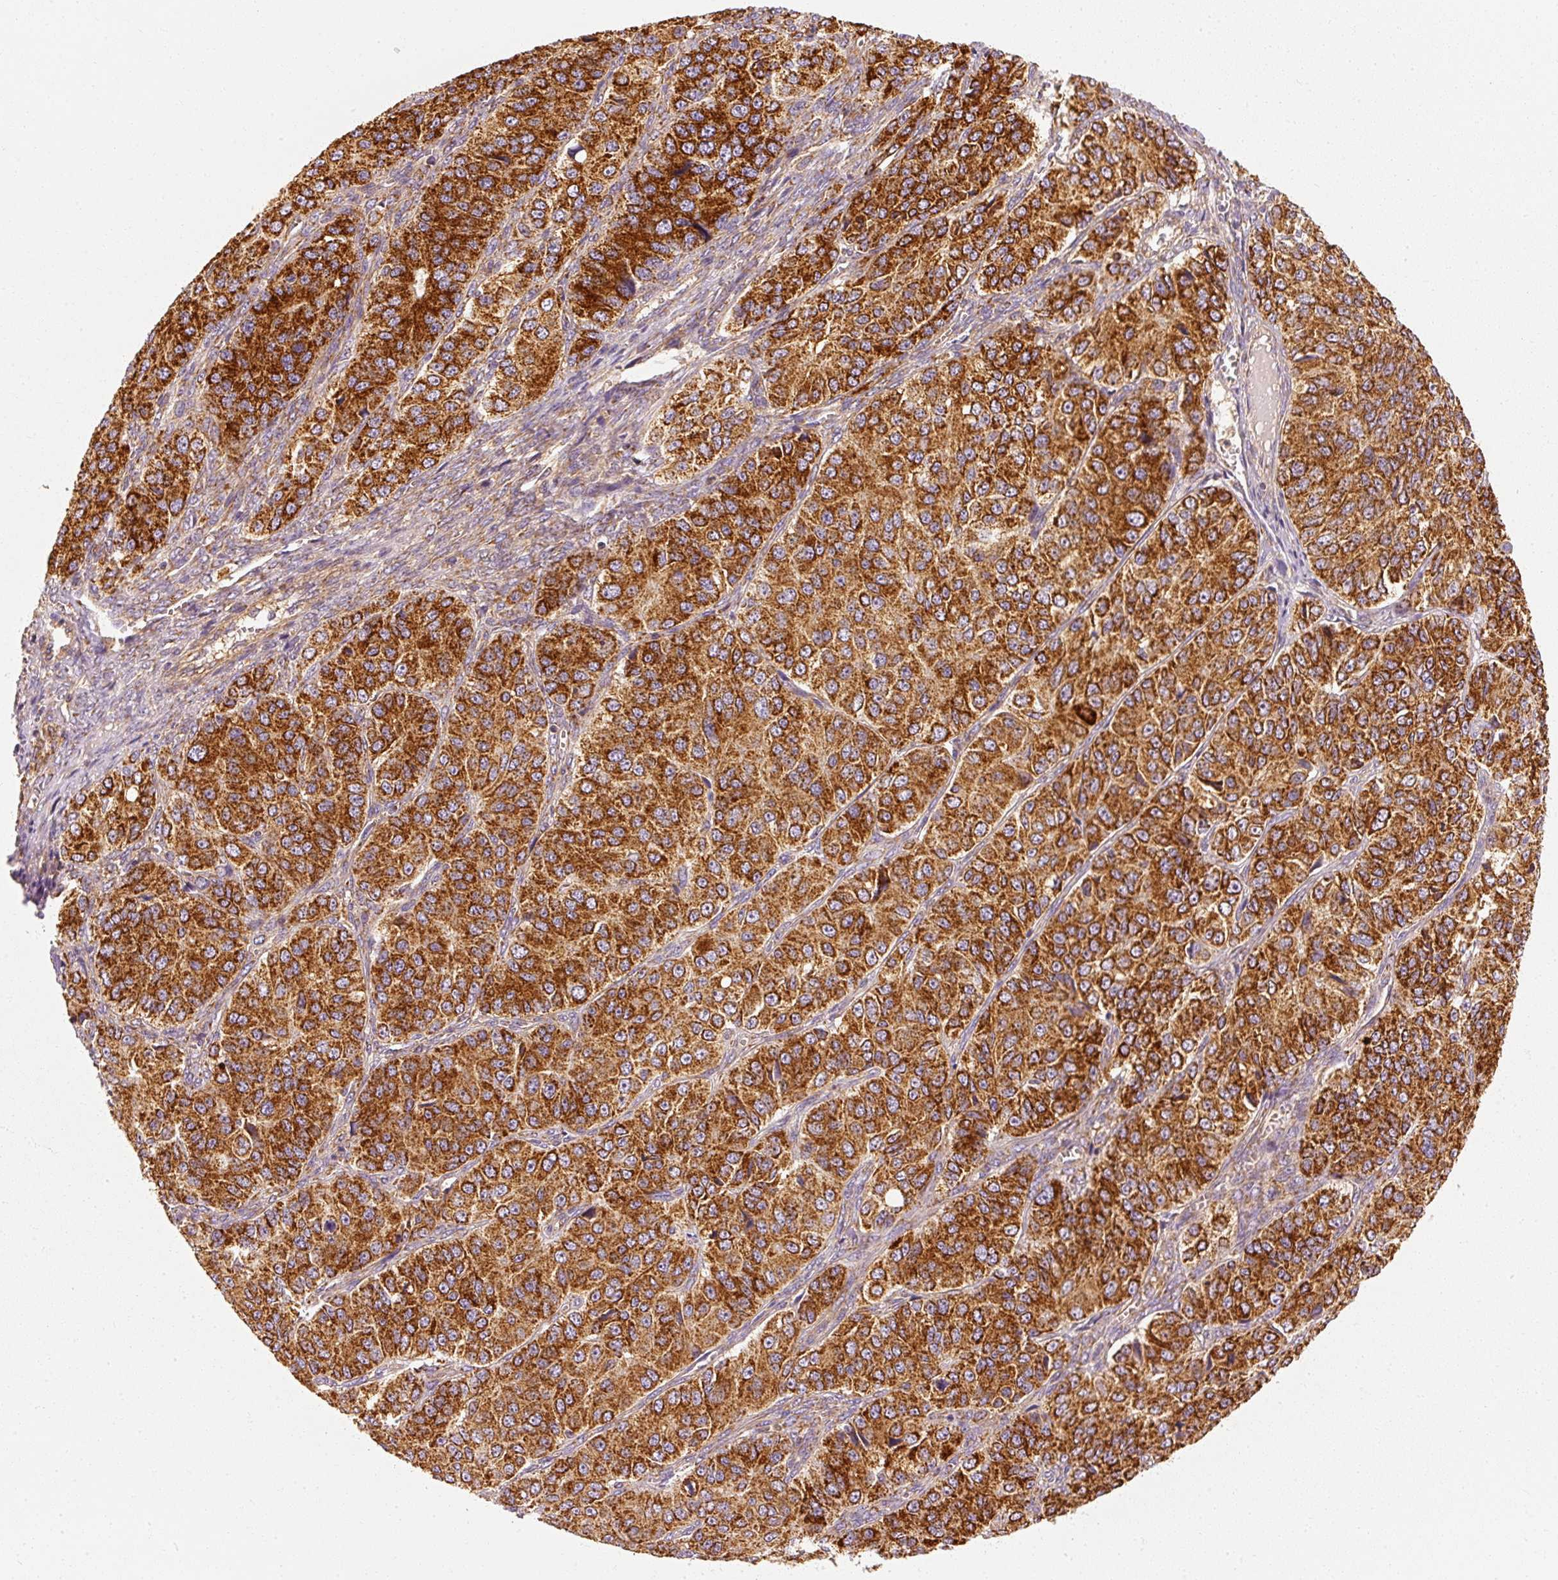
{"staining": {"intensity": "strong", "quantity": ">75%", "location": "cytoplasmic/membranous"}, "tissue": "ovarian cancer", "cell_type": "Tumor cells", "image_type": "cancer", "snomed": [{"axis": "morphology", "description": "Carcinoma, endometroid"}, {"axis": "topography", "description": "Ovary"}], "caption": "An image showing strong cytoplasmic/membranous staining in approximately >75% of tumor cells in endometroid carcinoma (ovarian), as visualized by brown immunohistochemical staining.", "gene": "TOMM40", "patient": {"sex": "female", "age": 51}}